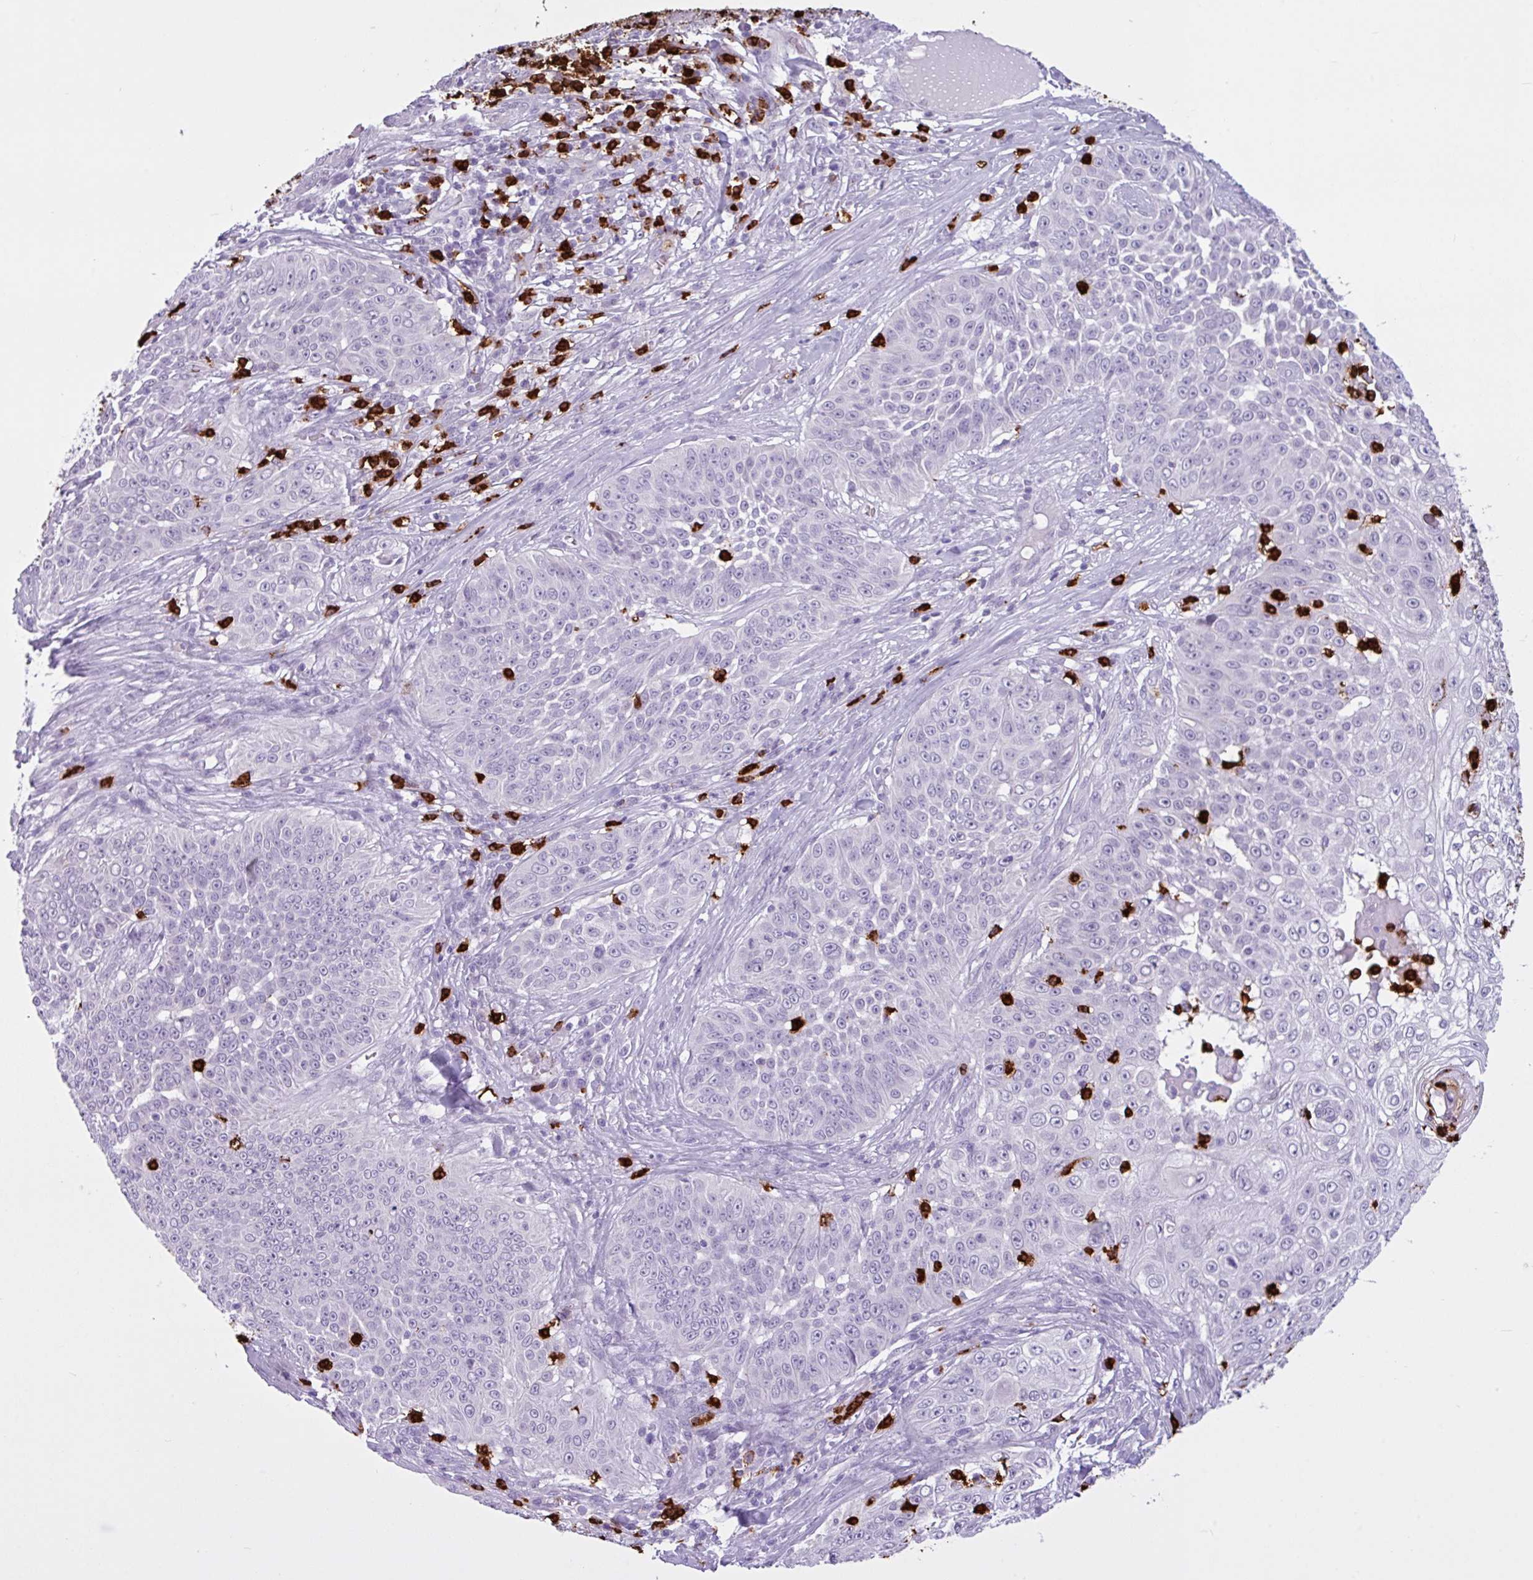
{"staining": {"intensity": "negative", "quantity": "none", "location": "none"}, "tissue": "skin cancer", "cell_type": "Tumor cells", "image_type": "cancer", "snomed": [{"axis": "morphology", "description": "Squamous cell carcinoma, NOS"}, {"axis": "topography", "description": "Skin"}], "caption": "The immunohistochemistry micrograph has no significant positivity in tumor cells of squamous cell carcinoma (skin) tissue.", "gene": "TMEM178A", "patient": {"sex": "male", "age": 24}}